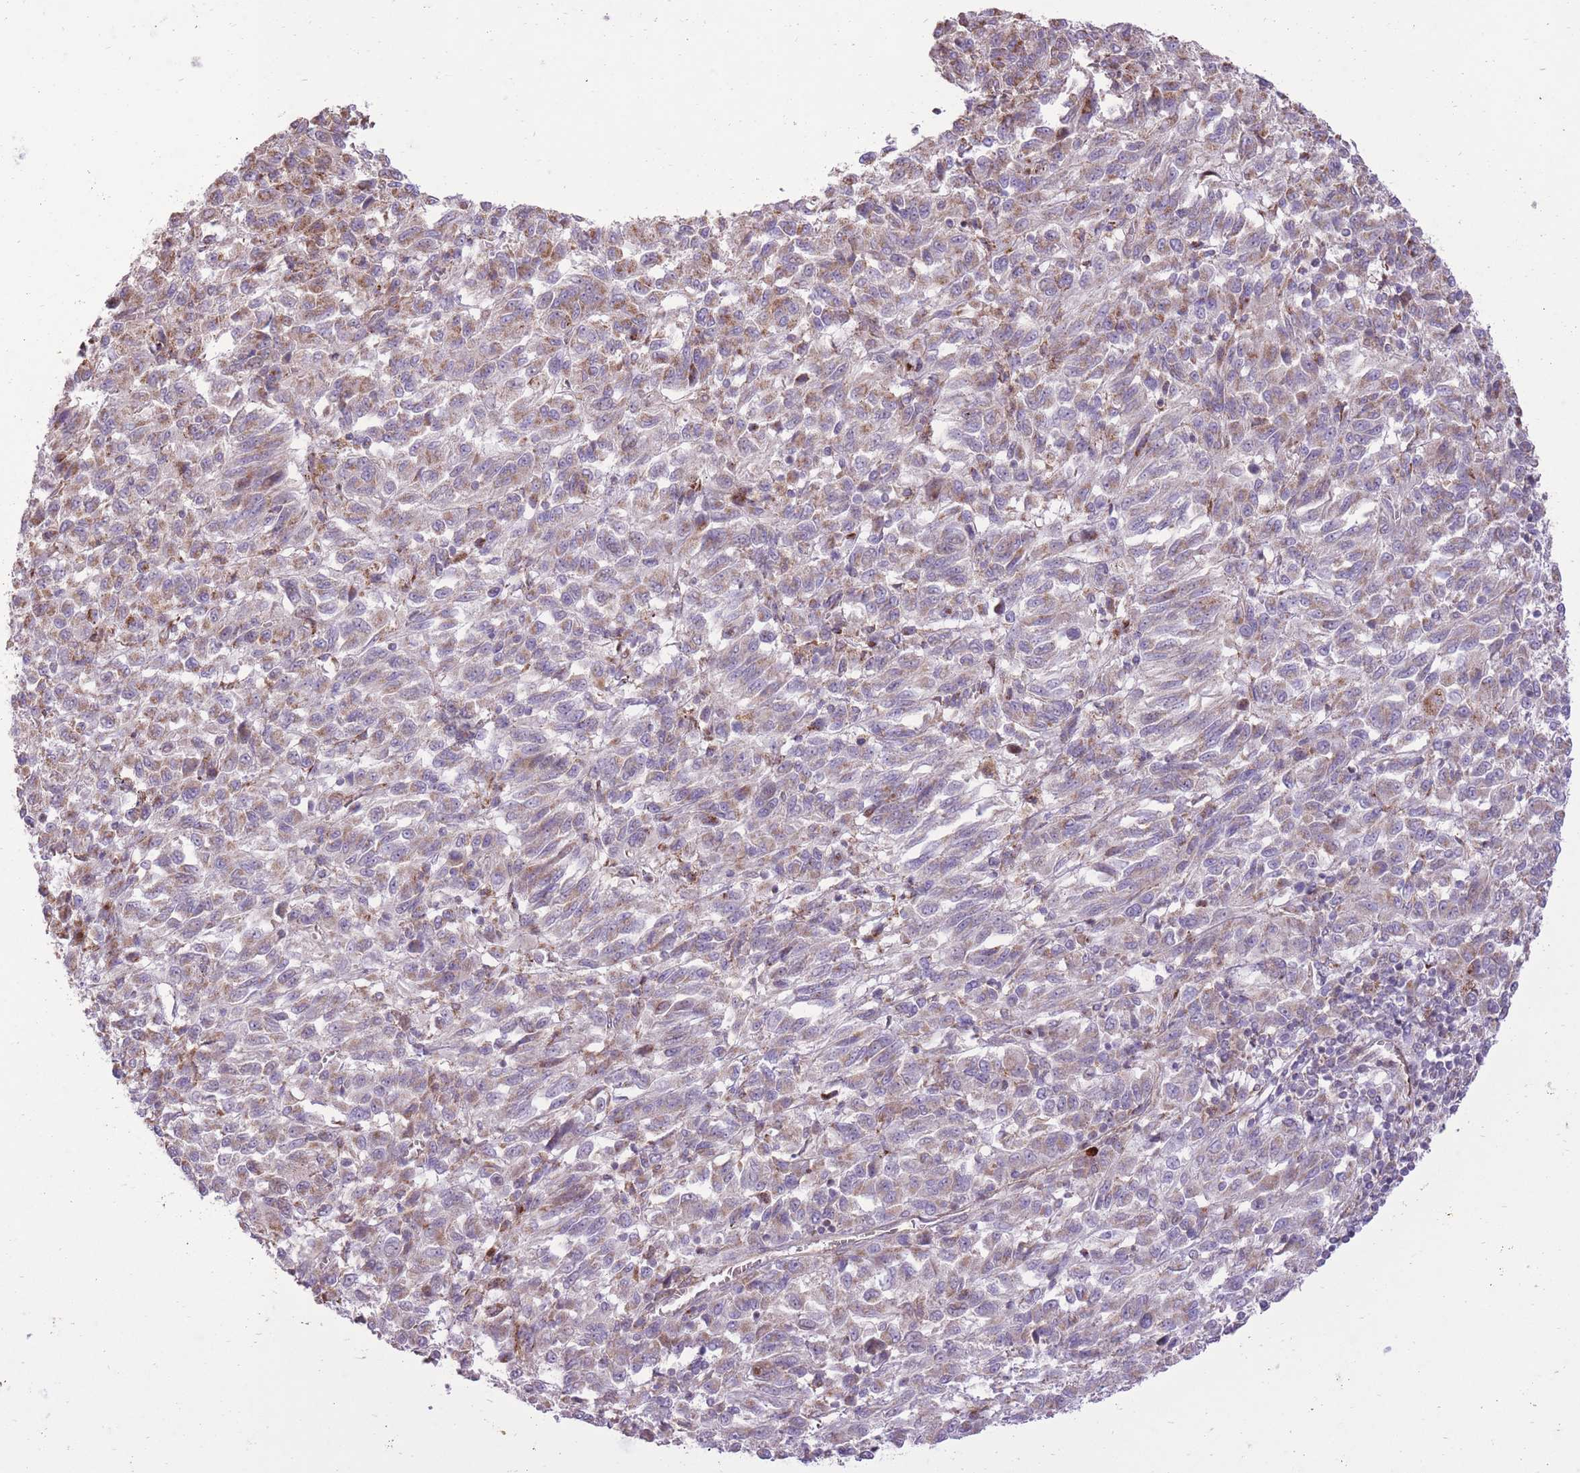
{"staining": {"intensity": "weak", "quantity": "25%-75%", "location": "cytoplasmic/membranous"}, "tissue": "melanoma", "cell_type": "Tumor cells", "image_type": "cancer", "snomed": [{"axis": "morphology", "description": "Malignant melanoma, Metastatic site"}, {"axis": "topography", "description": "Lung"}], "caption": "Immunohistochemistry staining of melanoma, which shows low levels of weak cytoplasmic/membranous positivity in approximately 25%-75% of tumor cells indicating weak cytoplasmic/membranous protein expression. The staining was performed using DAB (brown) for protein detection and nuclei were counterstained in hematoxylin (blue).", "gene": "SLC4A4", "patient": {"sex": "male", "age": 64}}